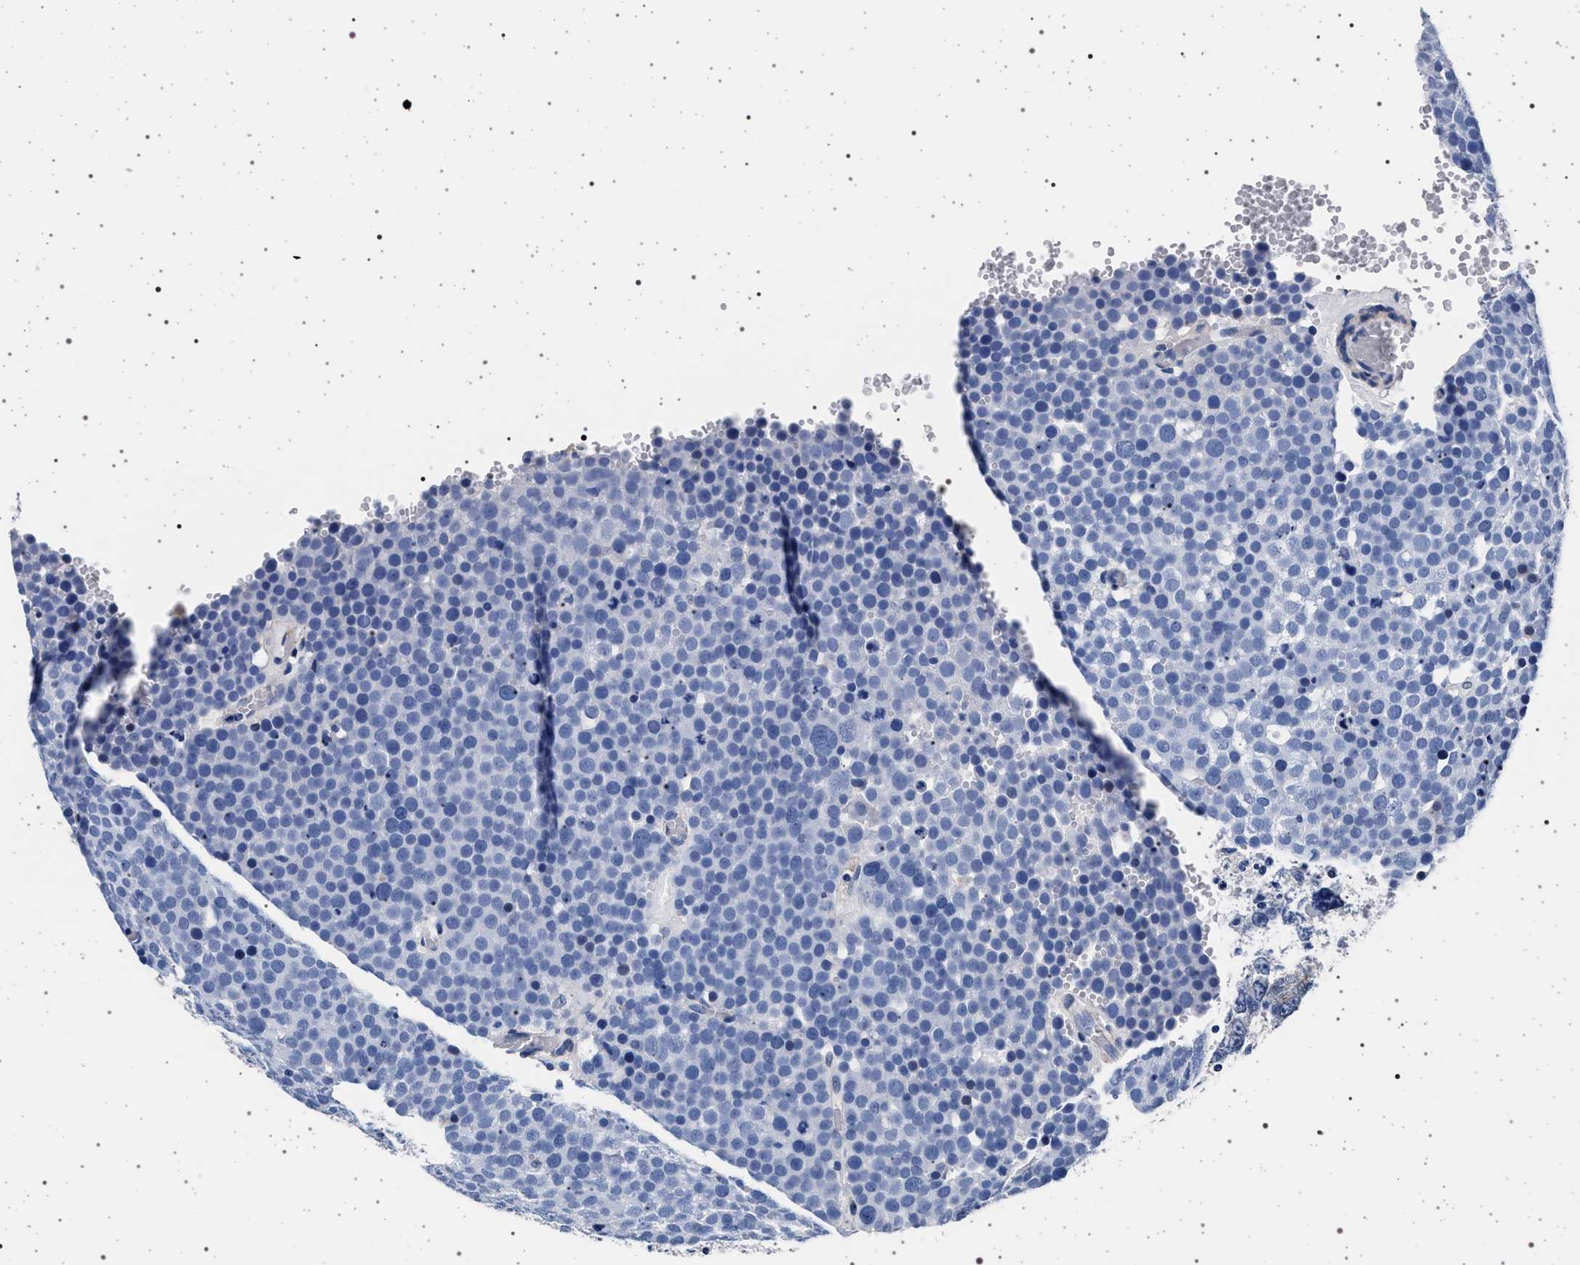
{"staining": {"intensity": "negative", "quantity": "none", "location": "none"}, "tissue": "testis cancer", "cell_type": "Tumor cells", "image_type": "cancer", "snomed": [{"axis": "morphology", "description": "Seminoma, NOS"}, {"axis": "topography", "description": "Testis"}], "caption": "Human testis cancer (seminoma) stained for a protein using immunohistochemistry reveals no positivity in tumor cells.", "gene": "SLC9A1", "patient": {"sex": "male", "age": 71}}